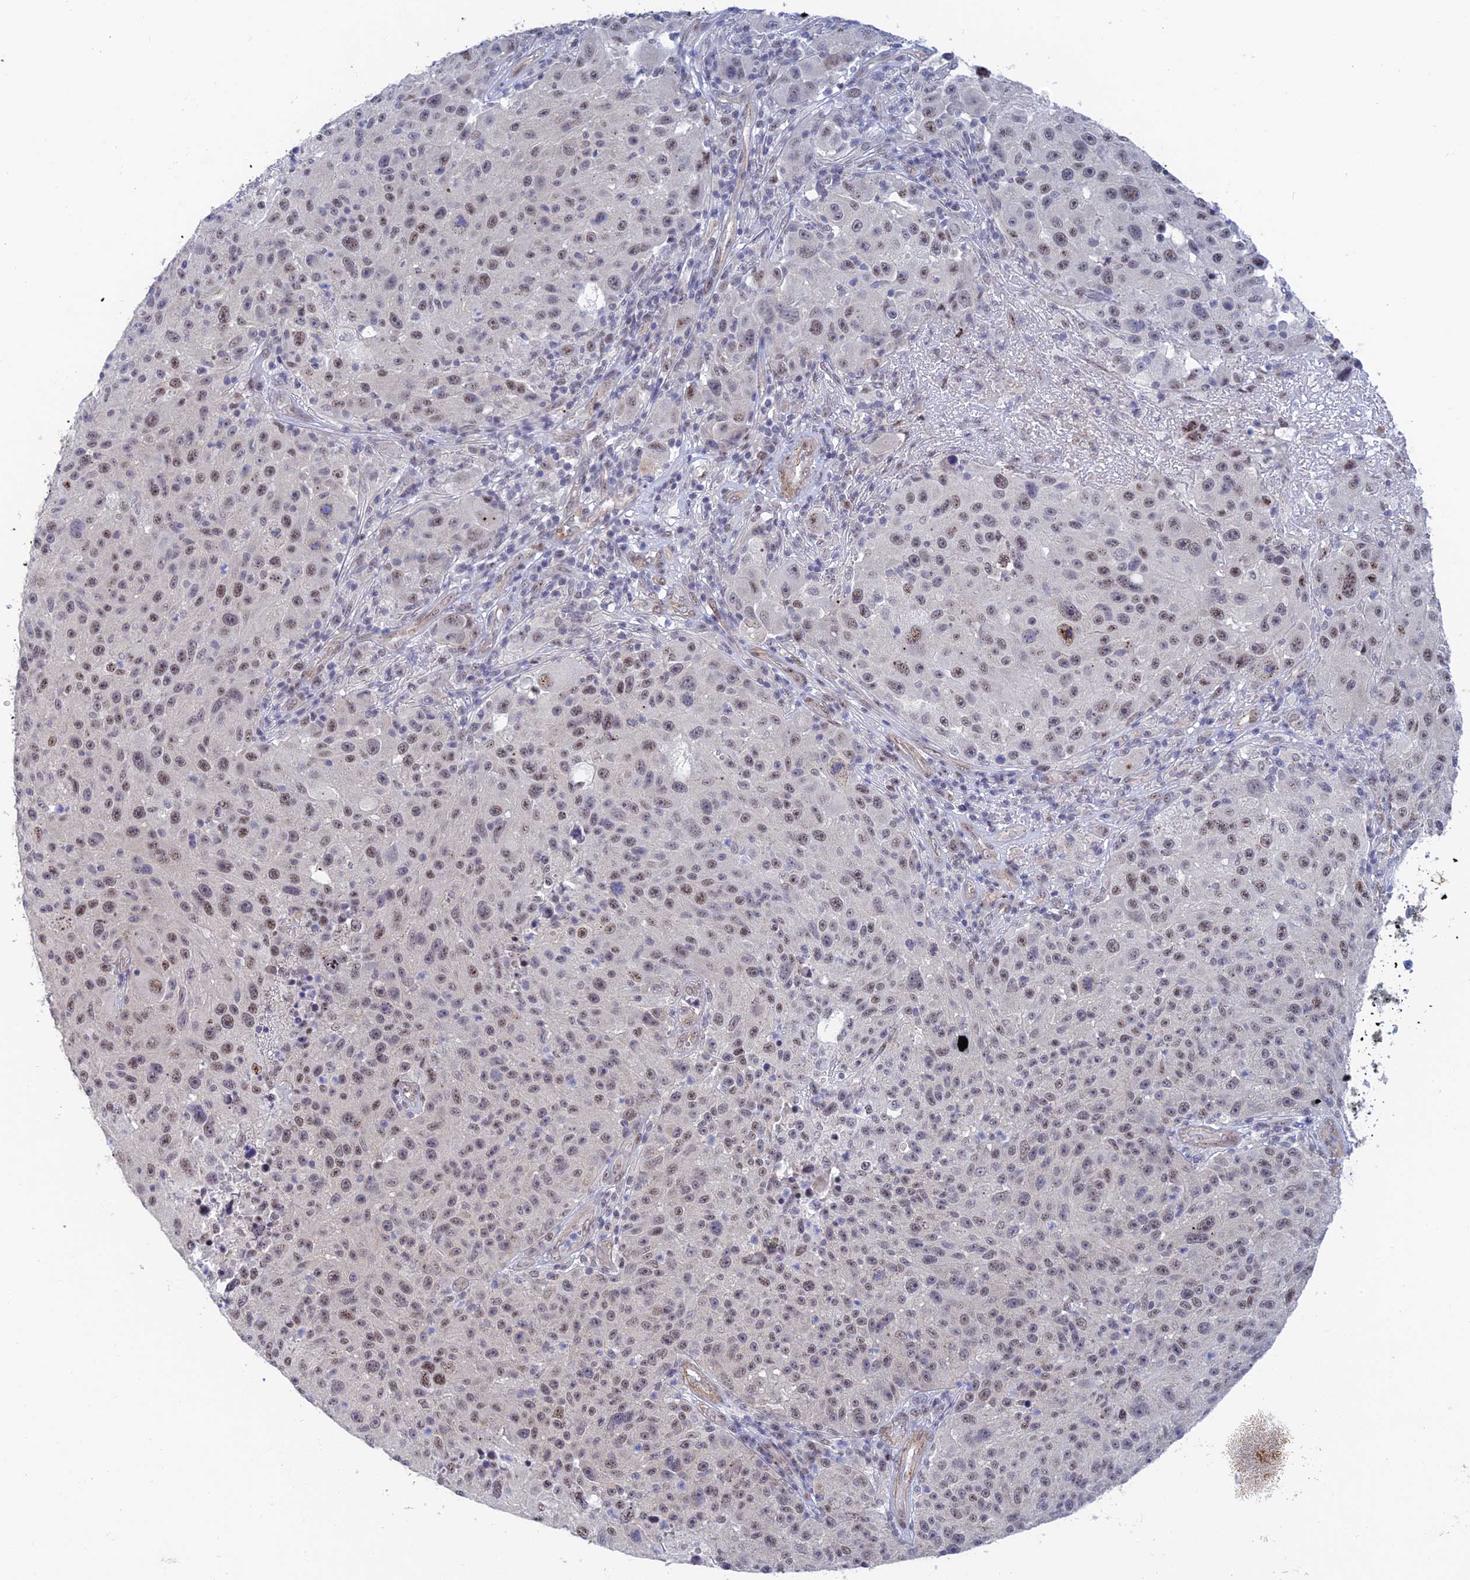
{"staining": {"intensity": "weak", "quantity": ">75%", "location": "nuclear"}, "tissue": "melanoma", "cell_type": "Tumor cells", "image_type": "cancer", "snomed": [{"axis": "morphology", "description": "Malignant melanoma, NOS"}, {"axis": "topography", "description": "Skin"}], "caption": "High-magnification brightfield microscopy of melanoma stained with DAB (brown) and counterstained with hematoxylin (blue). tumor cells exhibit weak nuclear expression is appreciated in approximately>75% of cells.", "gene": "CFAP92", "patient": {"sex": "male", "age": 53}}